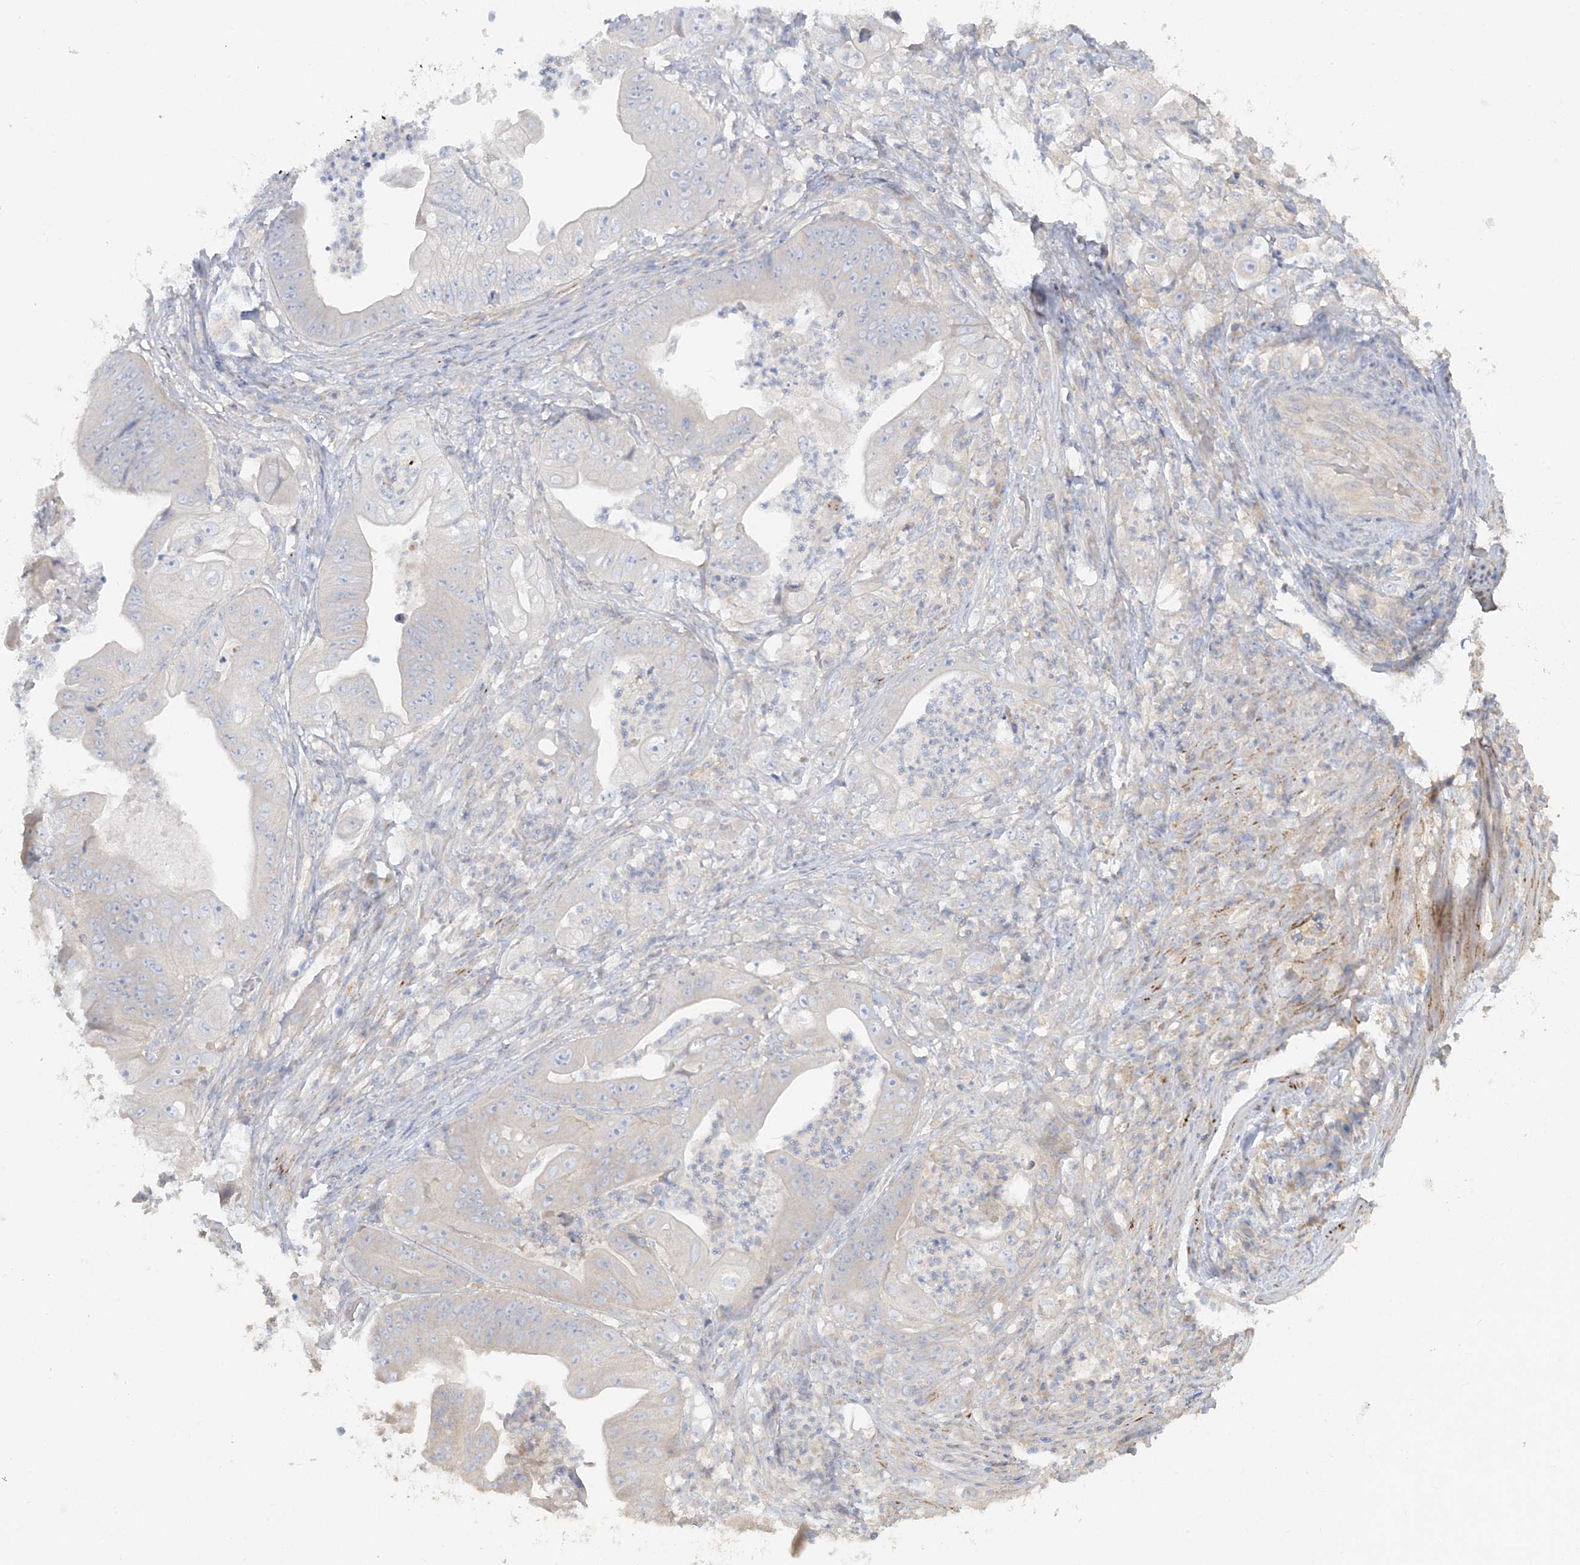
{"staining": {"intensity": "negative", "quantity": "none", "location": "none"}, "tissue": "stomach cancer", "cell_type": "Tumor cells", "image_type": "cancer", "snomed": [{"axis": "morphology", "description": "Adenocarcinoma, NOS"}, {"axis": "topography", "description": "Stomach"}], "caption": "Stomach cancer was stained to show a protein in brown. There is no significant expression in tumor cells.", "gene": "TBC1D5", "patient": {"sex": "female", "age": 73}}